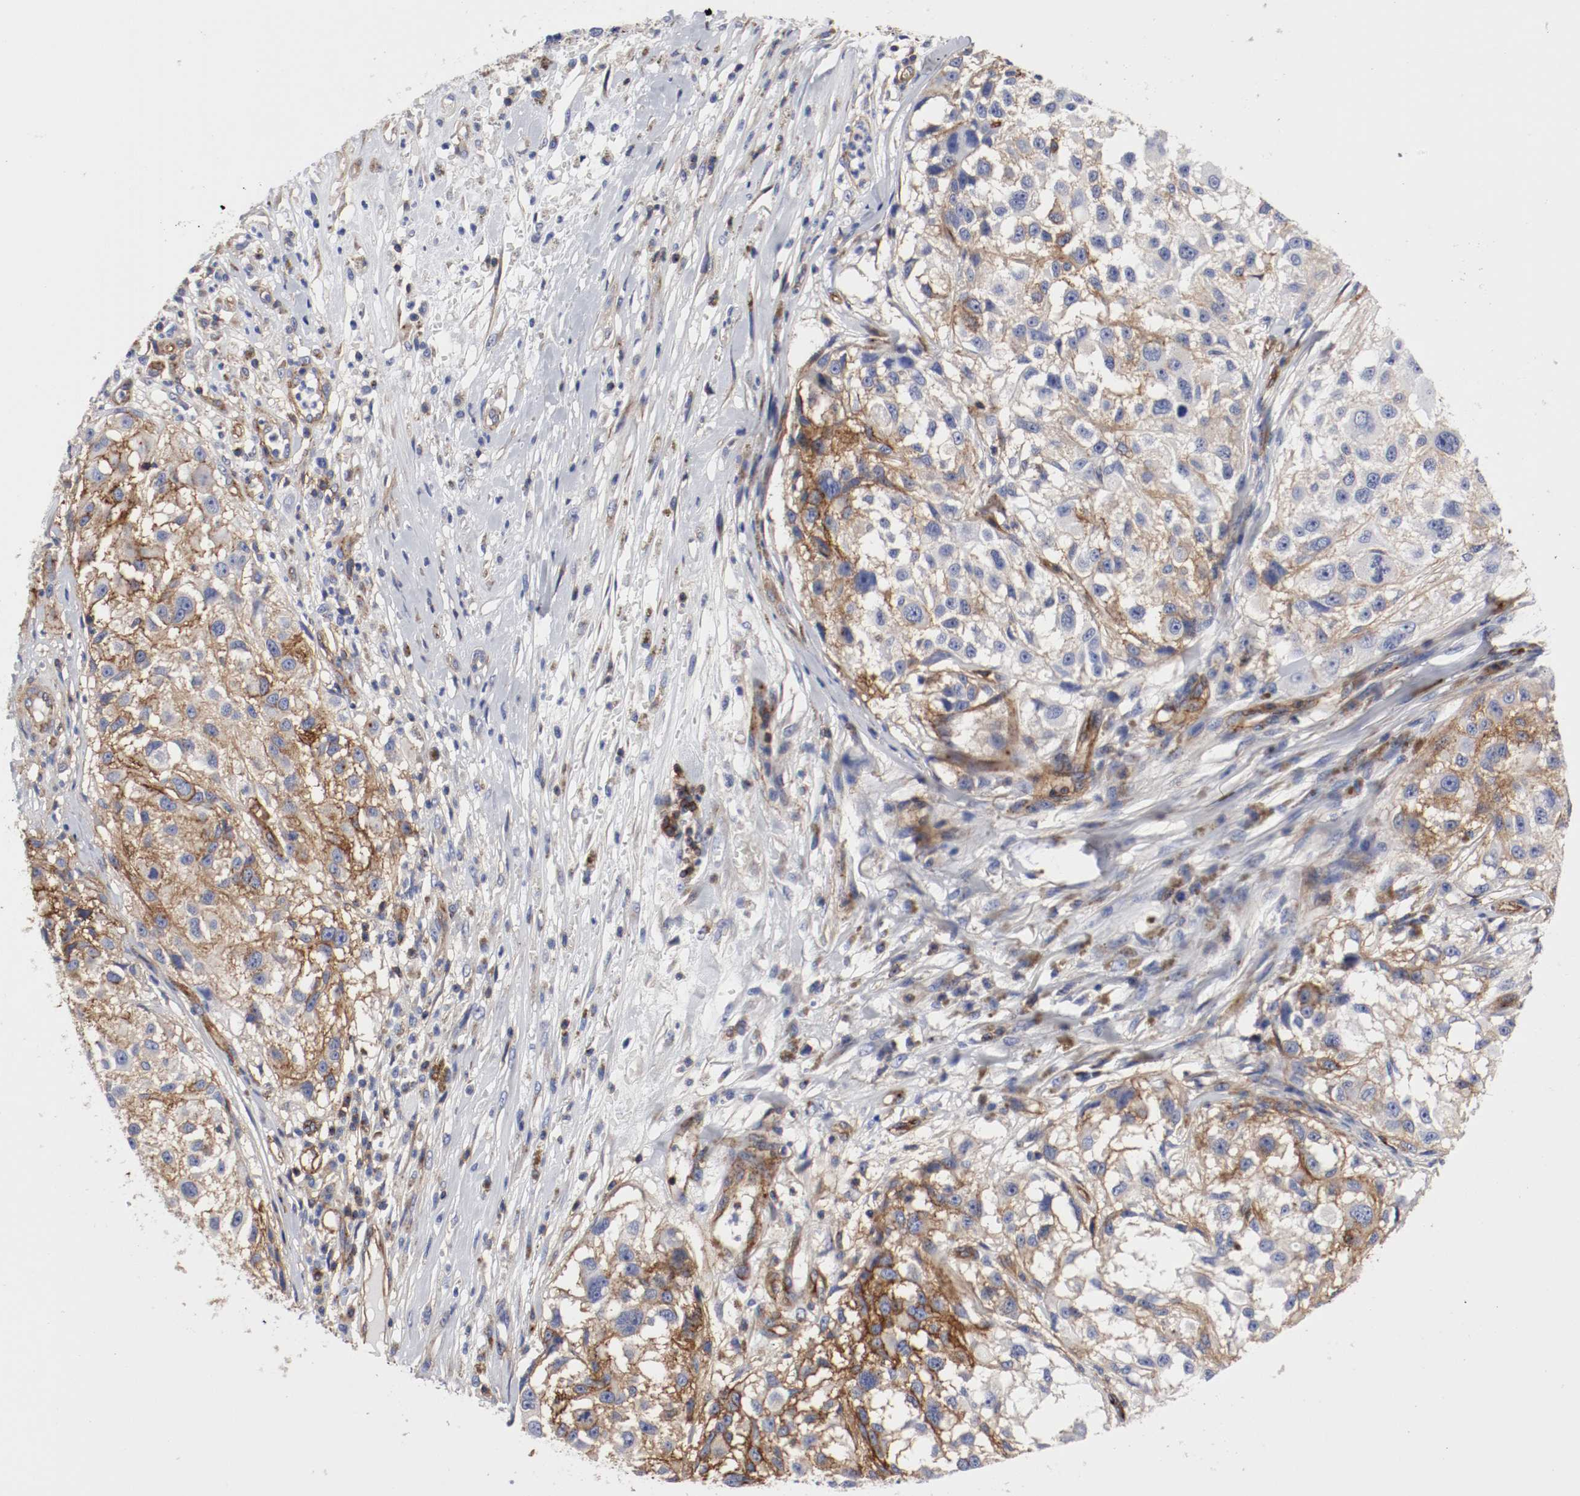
{"staining": {"intensity": "moderate", "quantity": "25%-75%", "location": "cytoplasmic/membranous"}, "tissue": "melanoma", "cell_type": "Tumor cells", "image_type": "cancer", "snomed": [{"axis": "morphology", "description": "Necrosis, NOS"}, {"axis": "morphology", "description": "Malignant melanoma, NOS"}, {"axis": "topography", "description": "Skin"}], "caption": "This histopathology image reveals IHC staining of human melanoma, with medium moderate cytoplasmic/membranous staining in approximately 25%-75% of tumor cells.", "gene": "IFITM1", "patient": {"sex": "female", "age": 87}}